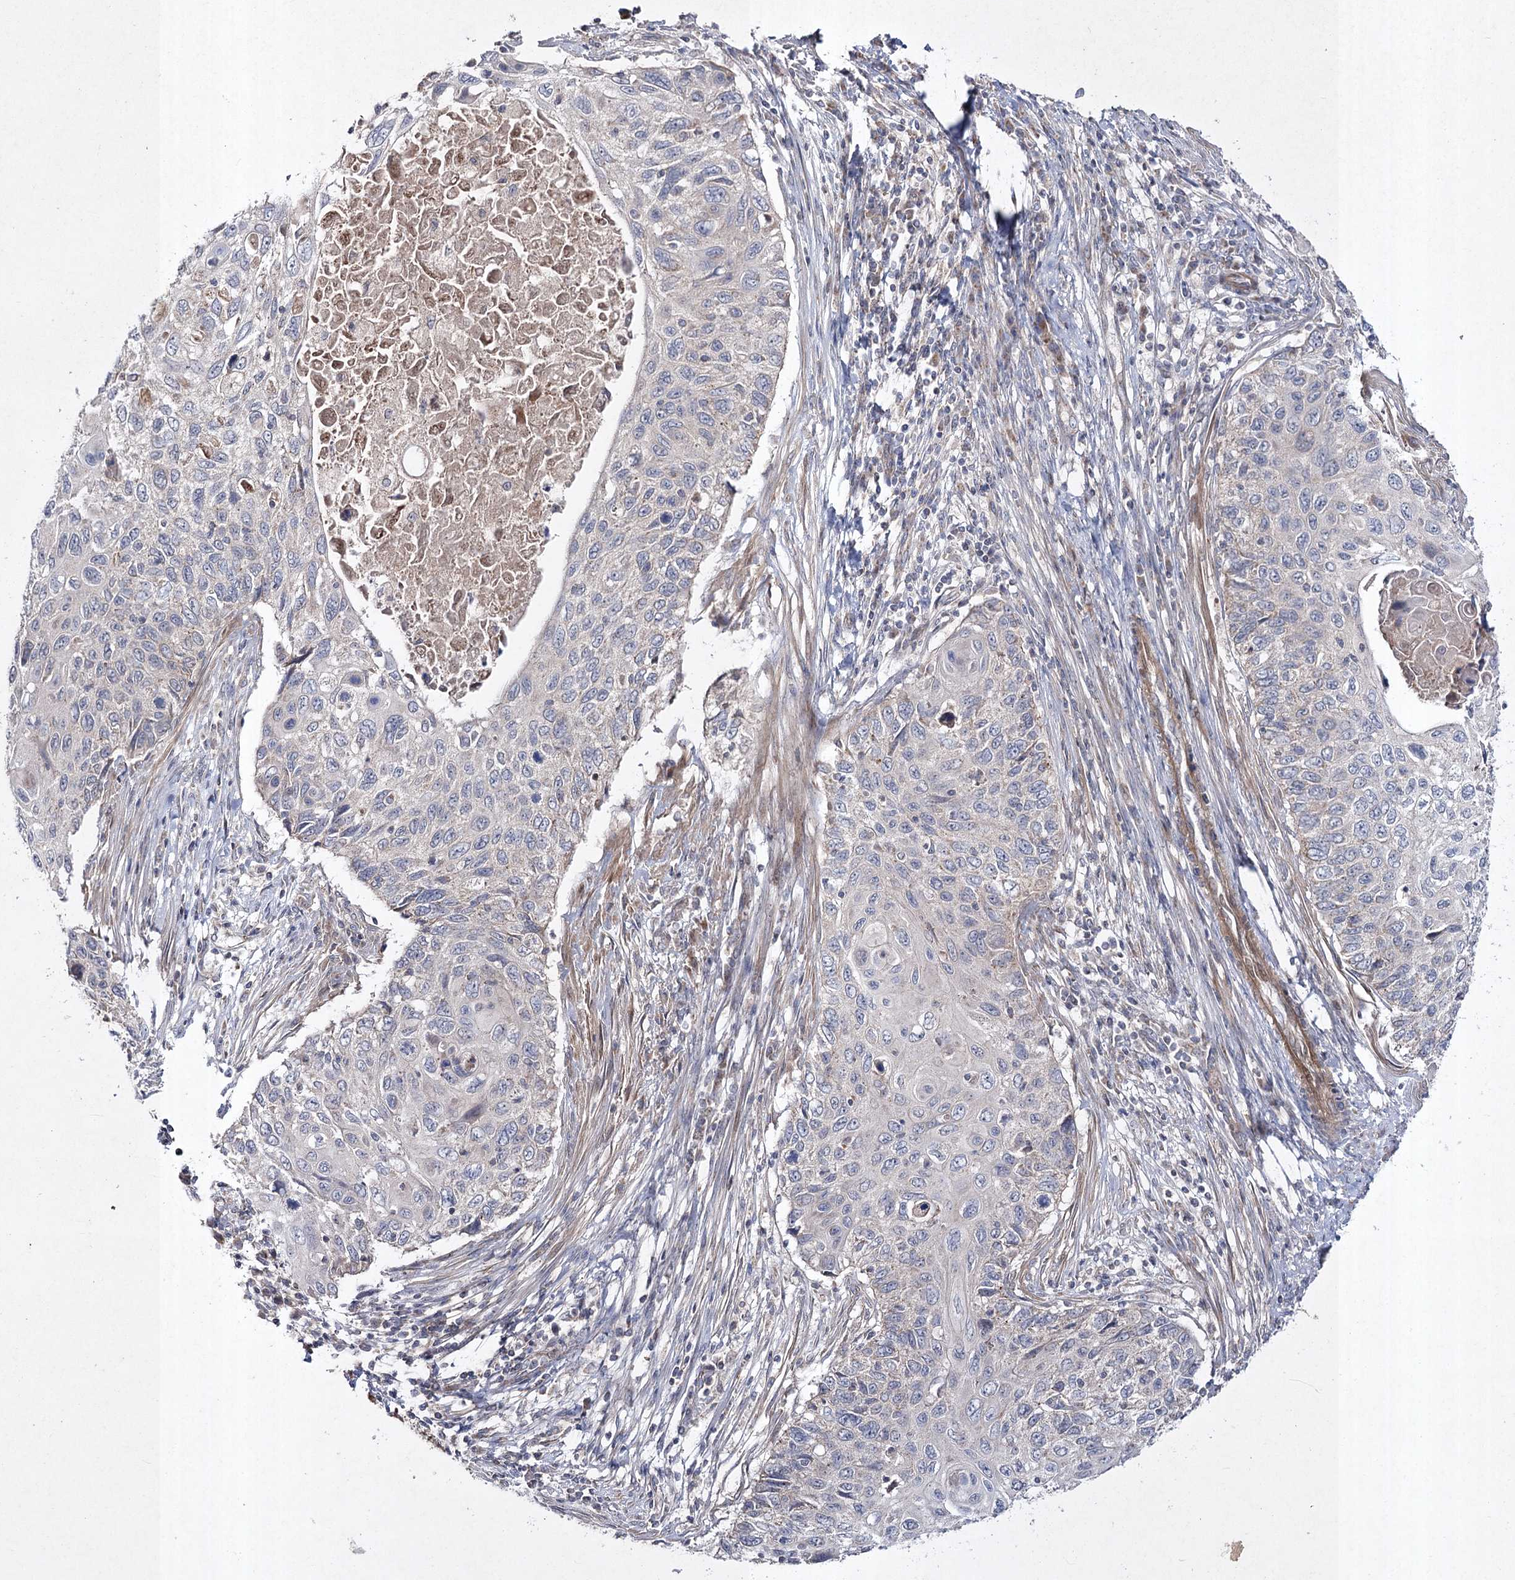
{"staining": {"intensity": "negative", "quantity": "none", "location": "none"}, "tissue": "cervical cancer", "cell_type": "Tumor cells", "image_type": "cancer", "snomed": [{"axis": "morphology", "description": "Squamous cell carcinoma, NOS"}, {"axis": "topography", "description": "Cervix"}], "caption": "This histopathology image is of cervical cancer stained with immunohistochemistry to label a protein in brown with the nuclei are counter-stained blue. There is no expression in tumor cells.", "gene": "FANCL", "patient": {"sex": "female", "age": 70}}